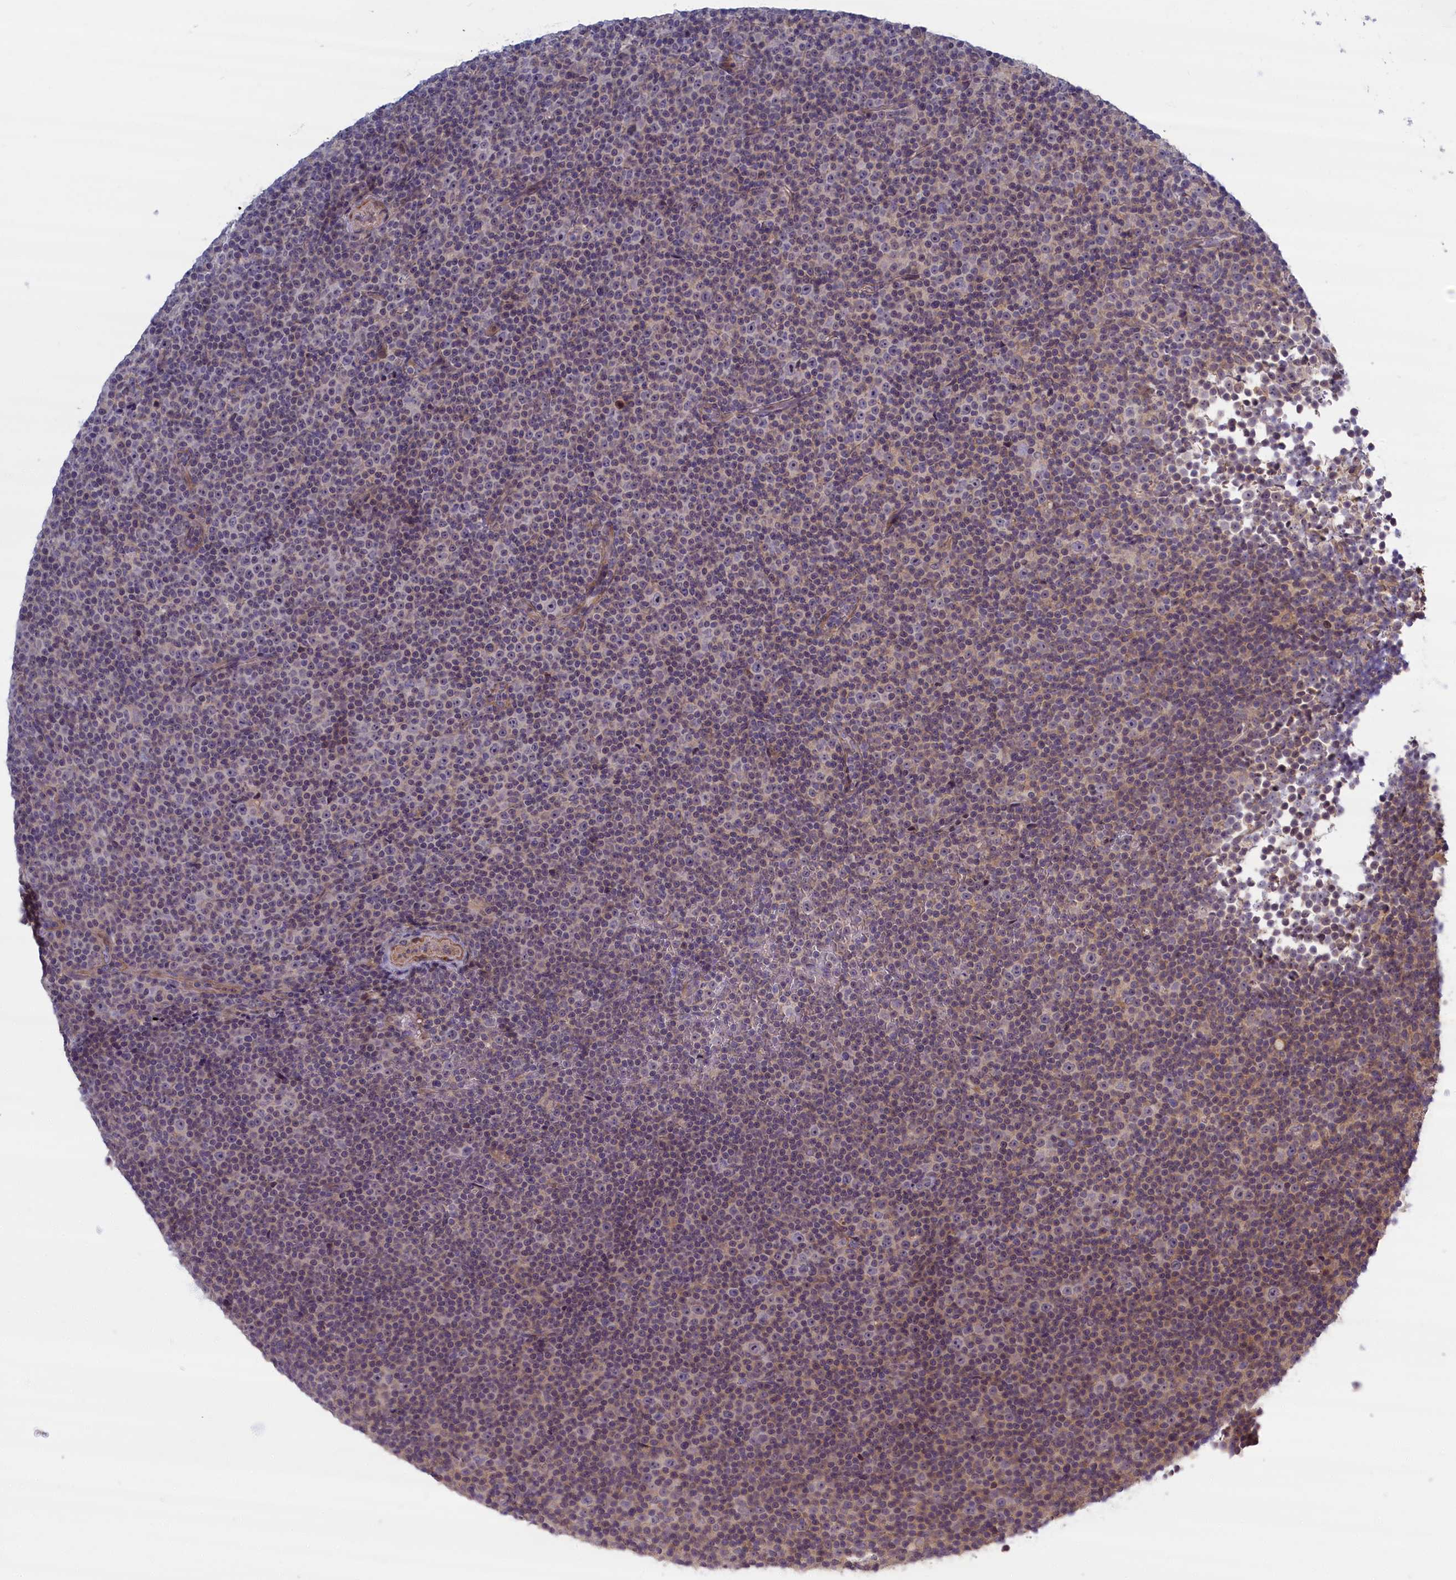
{"staining": {"intensity": "negative", "quantity": "none", "location": "none"}, "tissue": "lymphoma", "cell_type": "Tumor cells", "image_type": "cancer", "snomed": [{"axis": "morphology", "description": "Malignant lymphoma, non-Hodgkin's type, Low grade"}, {"axis": "topography", "description": "Lymph node"}], "caption": "The immunohistochemistry histopathology image has no significant positivity in tumor cells of low-grade malignant lymphoma, non-Hodgkin's type tissue.", "gene": "TRPM4", "patient": {"sex": "female", "age": 67}}